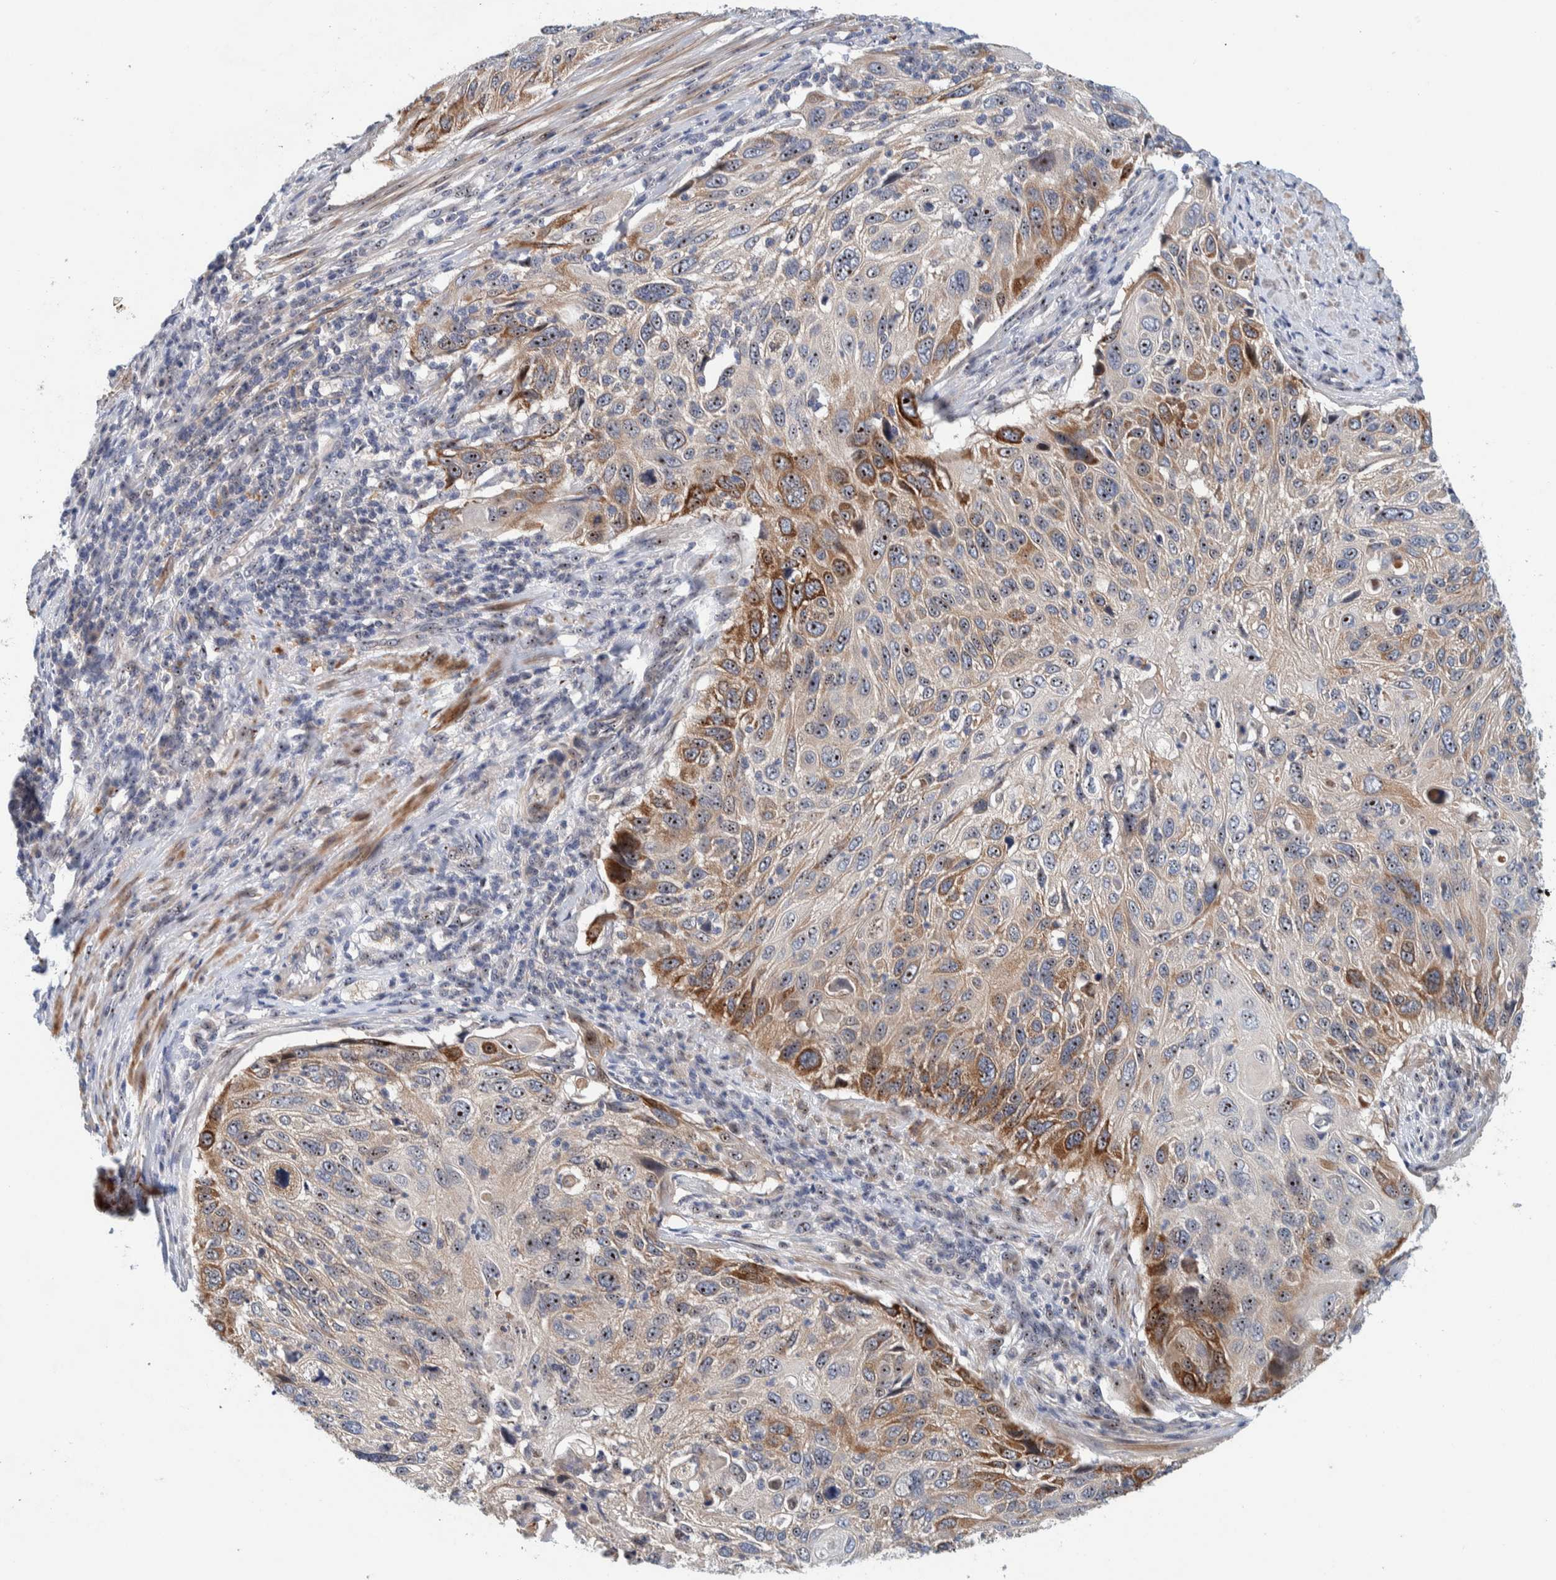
{"staining": {"intensity": "moderate", "quantity": ">75%", "location": "cytoplasmic/membranous,nuclear"}, "tissue": "cervical cancer", "cell_type": "Tumor cells", "image_type": "cancer", "snomed": [{"axis": "morphology", "description": "Squamous cell carcinoma, NOS"}, {"axis": "topography", "description": "Cervix"}], "caption": "This is an image of immunohistochemistry (IHC) staining of squamous cell carcinoma (cervical), which shows moderate positivity in the cytoplasmic/membranous and nuclear of tumor cells.", "gene": "NOL11", "patient": {"sex": "female", "age": 70}}